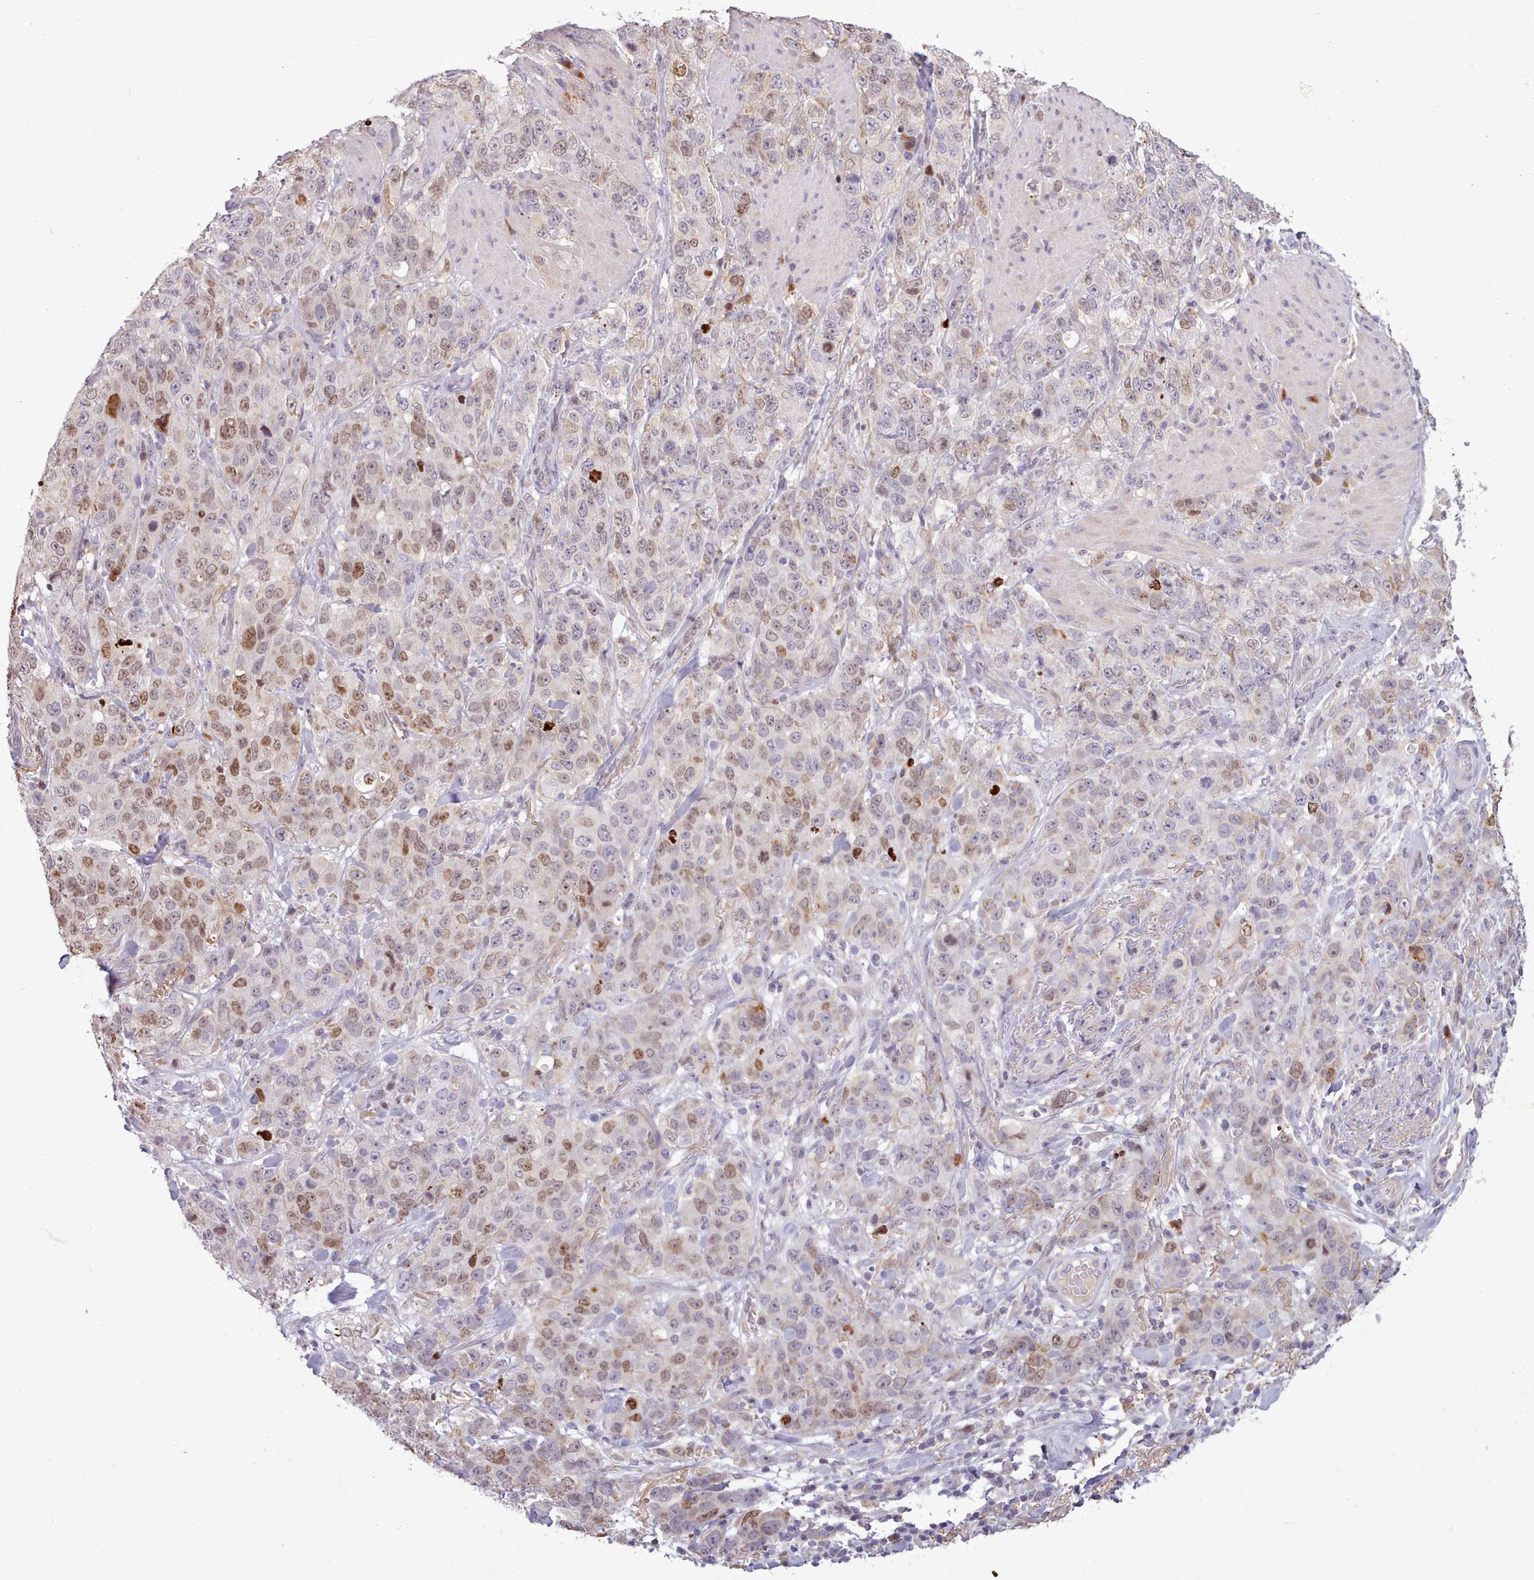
{"staining": {"intensity": "moderate", "quantity": "<25%", "location": "nuclear"}, "tissue": "stomach cancer", "cell_type": "Tumor cells", "image_type": "cancer", "snomed": [{"axis": "morphology", "description": "Adenocarcinoma, NOS"}, {"axis": "topography", "description": "Stomach"}], "caption": "An image showing moderate nuclear expression in approximately <25% of tumor cells in stomach cancer, as visualized by brown immunohistochemical staining.", "gene": "NMRK1", "patient": {"sex": "male", "age": 48}}